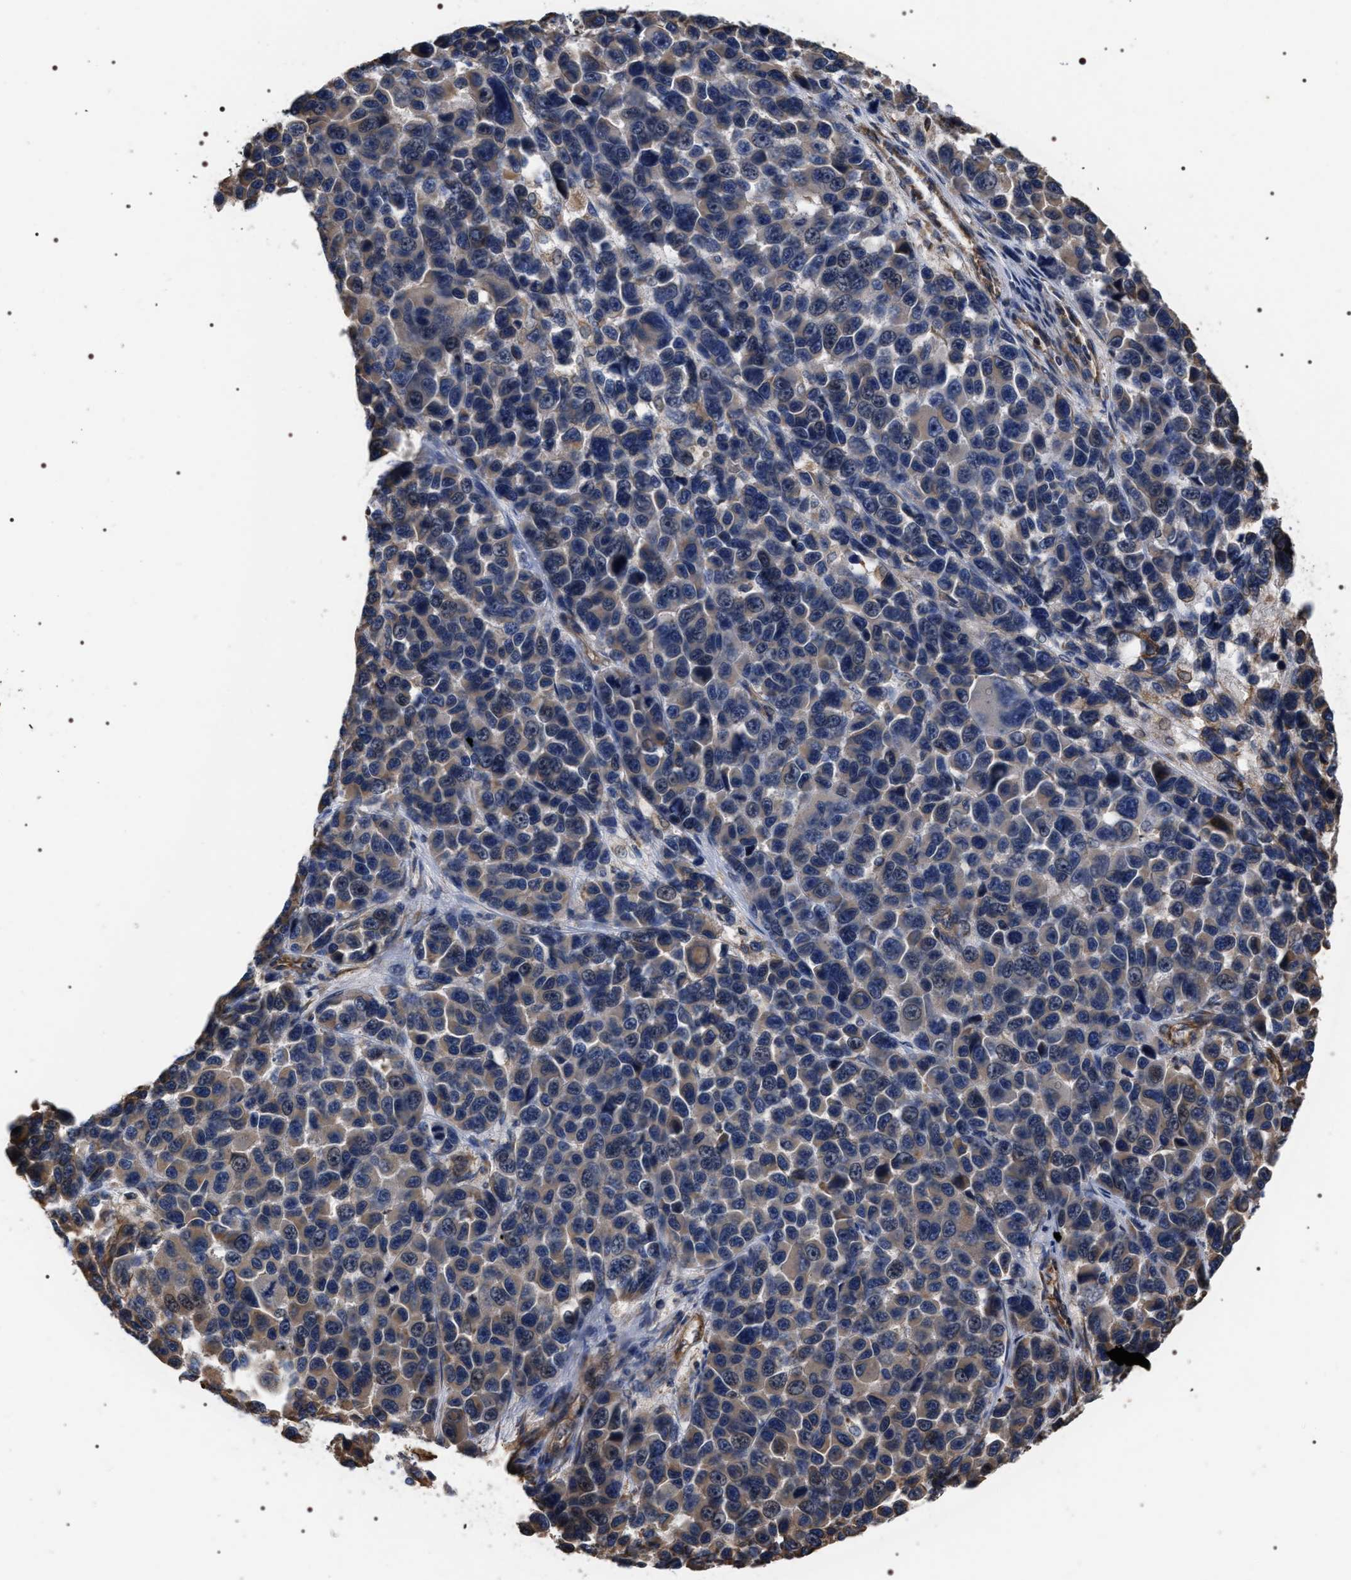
{"staining": {"intensity": "negative", "quantity": "none", "location": "none"}, "tissue": "melanoma", "cell_type": "Tumor cells", "image_type": "cancer", "snomed": [{"axis": "morphology", "description": "Malignant melanoma, NOS"}, {"axis": "topography", "description": "Skin"}], "caption": "Malignant melanoma was stained to show a protein in brown. There is no significant staining in tumor cells.", "gene": "TSPAN33", "patient": {"sex": "male", "age": 53}}